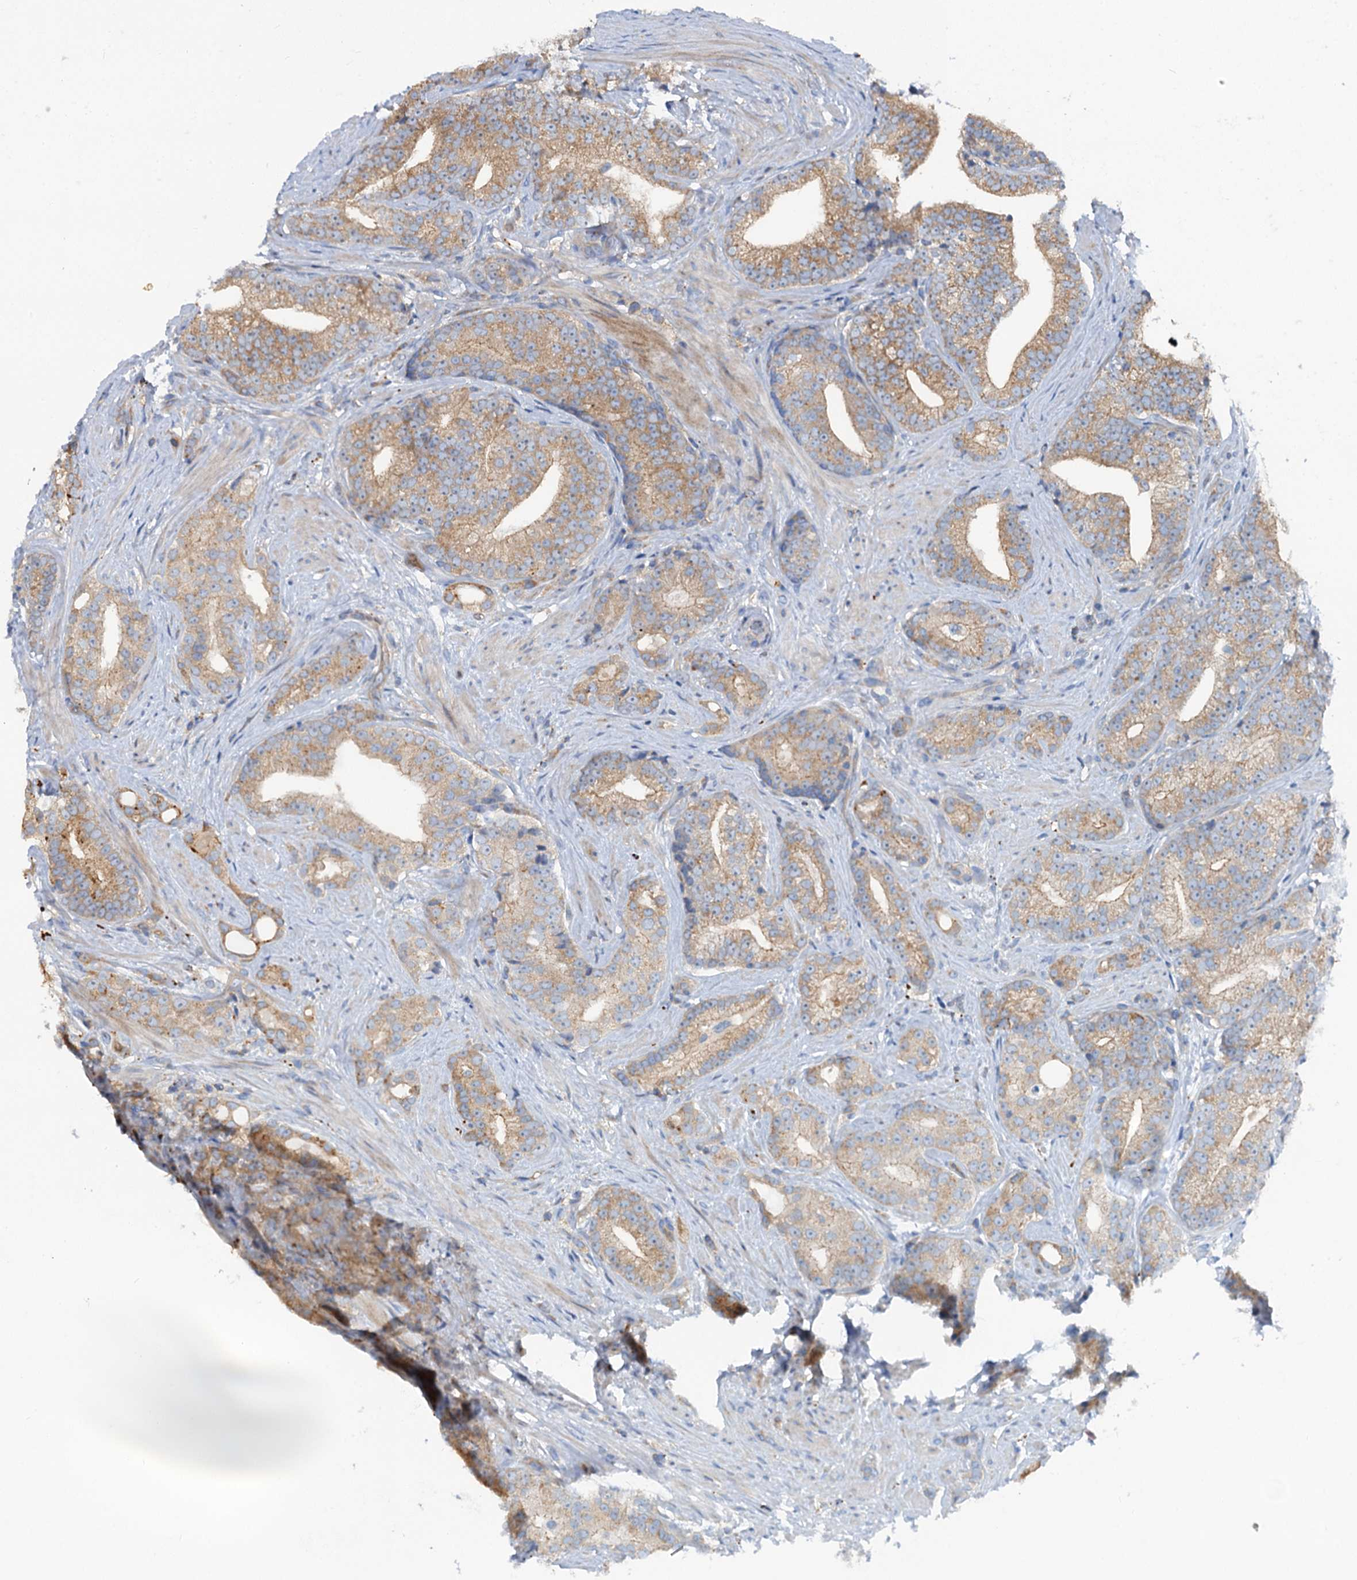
{"staining": {"intensity": "moderate", "quantity": ">75%", "location": "cytoplasmic/membranous"}, "tissue": "prostate cancer", "cell_type": "Tumor cells", "image_type": "cancer", "snomed": [{"axis": "morphology", "description": "Adenocarcinoma, Low grade"}, {"axis": "topography", "description": "Prostate"}], "caption": "This photomicrograph demonstrates immunohistochemistry staining of prostate cancer (adenocarcinoma (low-grade)), with medium moderate cytoplasmic/membranous positivity in approximately >75% of tumor cells.", "gene": "ANKRD26", "patient": {"sex": "male", "age": 71}}